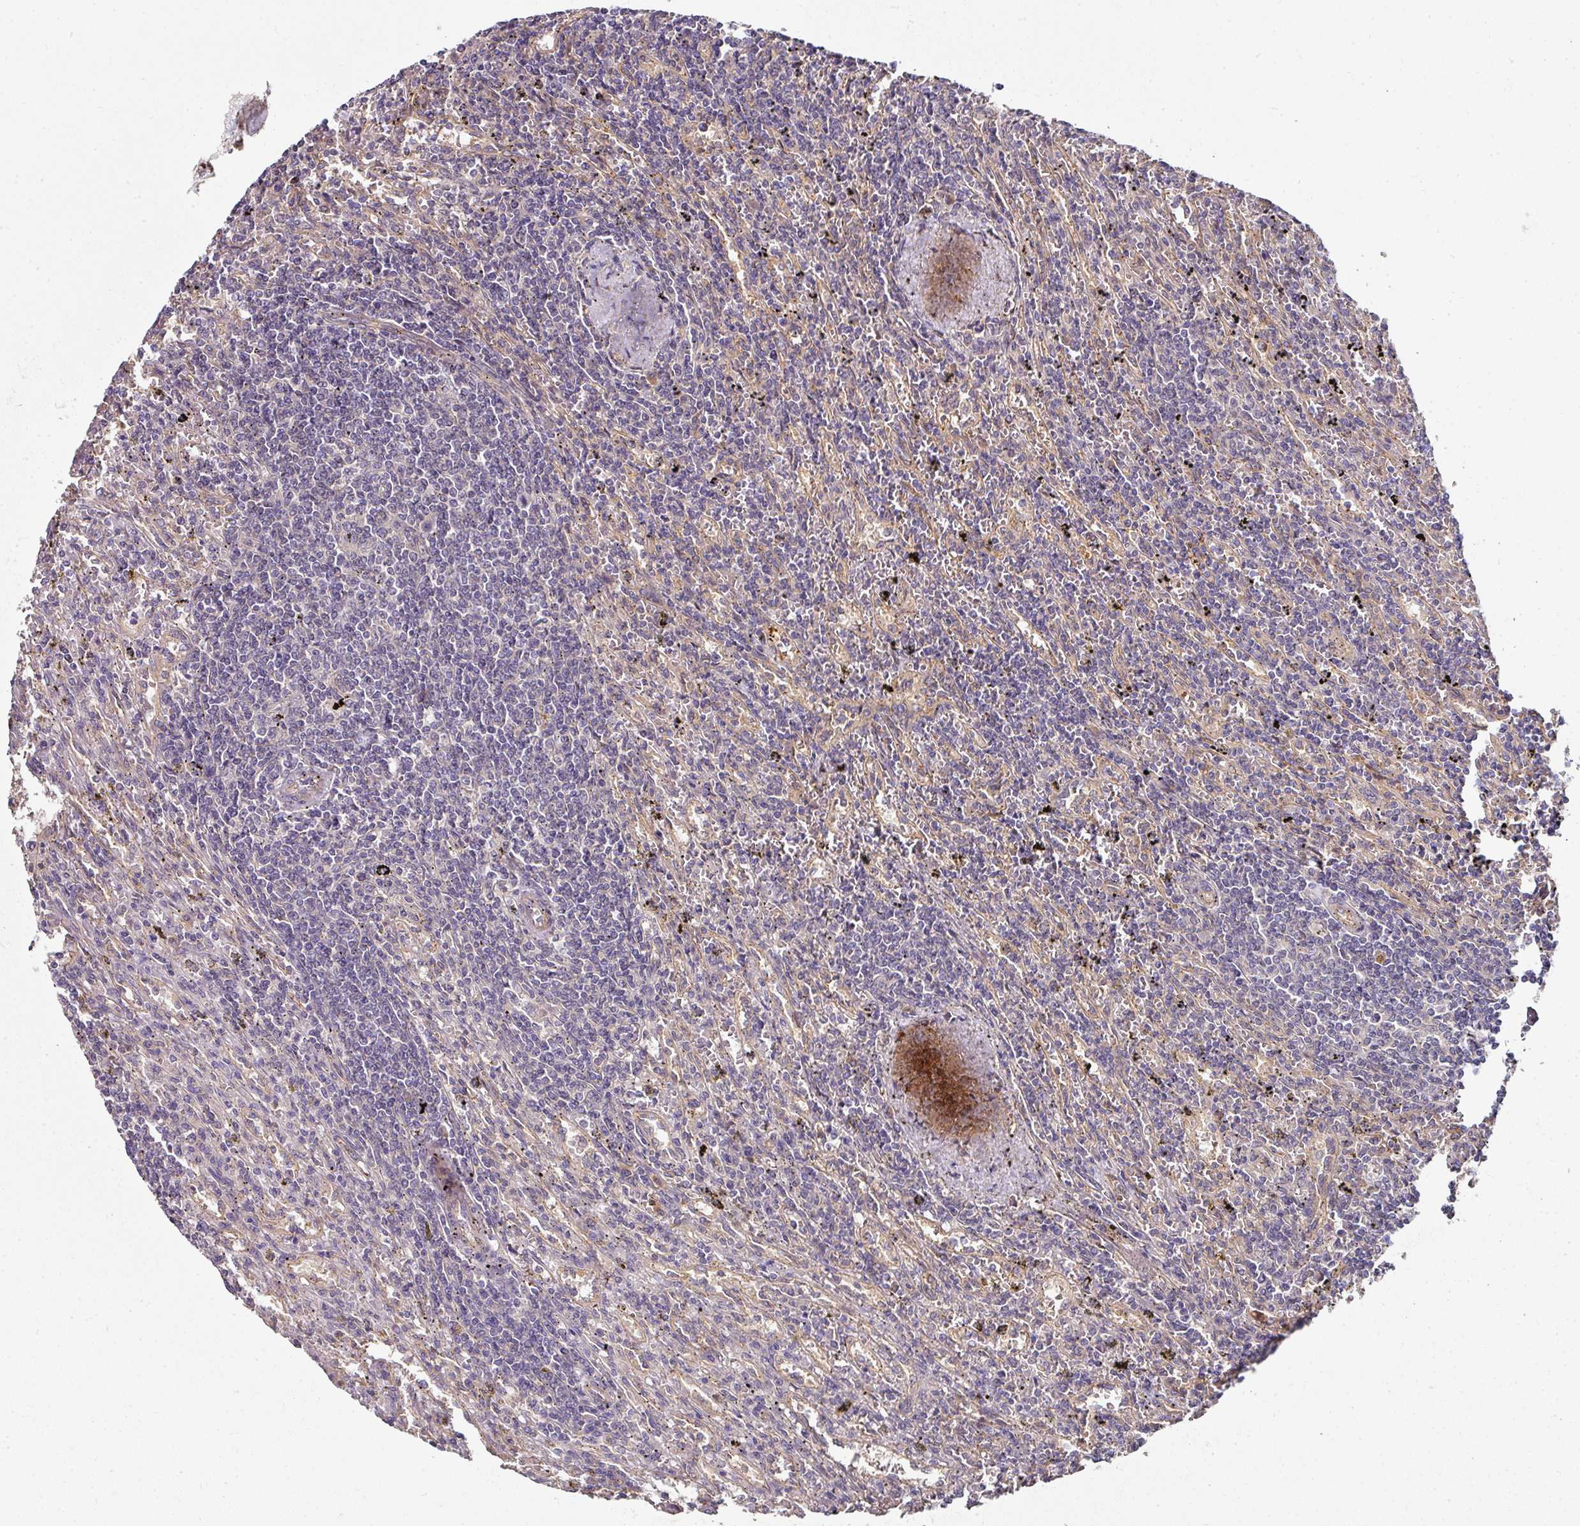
{"staining": {"intensity": "negative", "quantity": "none", "location": "none"}, "tissue": "lymphoma", "cell_type": "Tumor cells", "image_type": "cancer", "snomed": [{"axis": "morphology", "description": "Malignant lymphoma, non-Hodgkin's type, Low grade"}, {"axis": "topography", "description": "Spleen"}], "caption": "Protein analysis of lymphoma displays no significant staining in tumor cells. (DAB (3,3'-diaminobenzidine) immunohistochemistry with hematoxylin counter stain).", "gene": "C4orf48", "patient": {"sex": "male", "age": 76}}